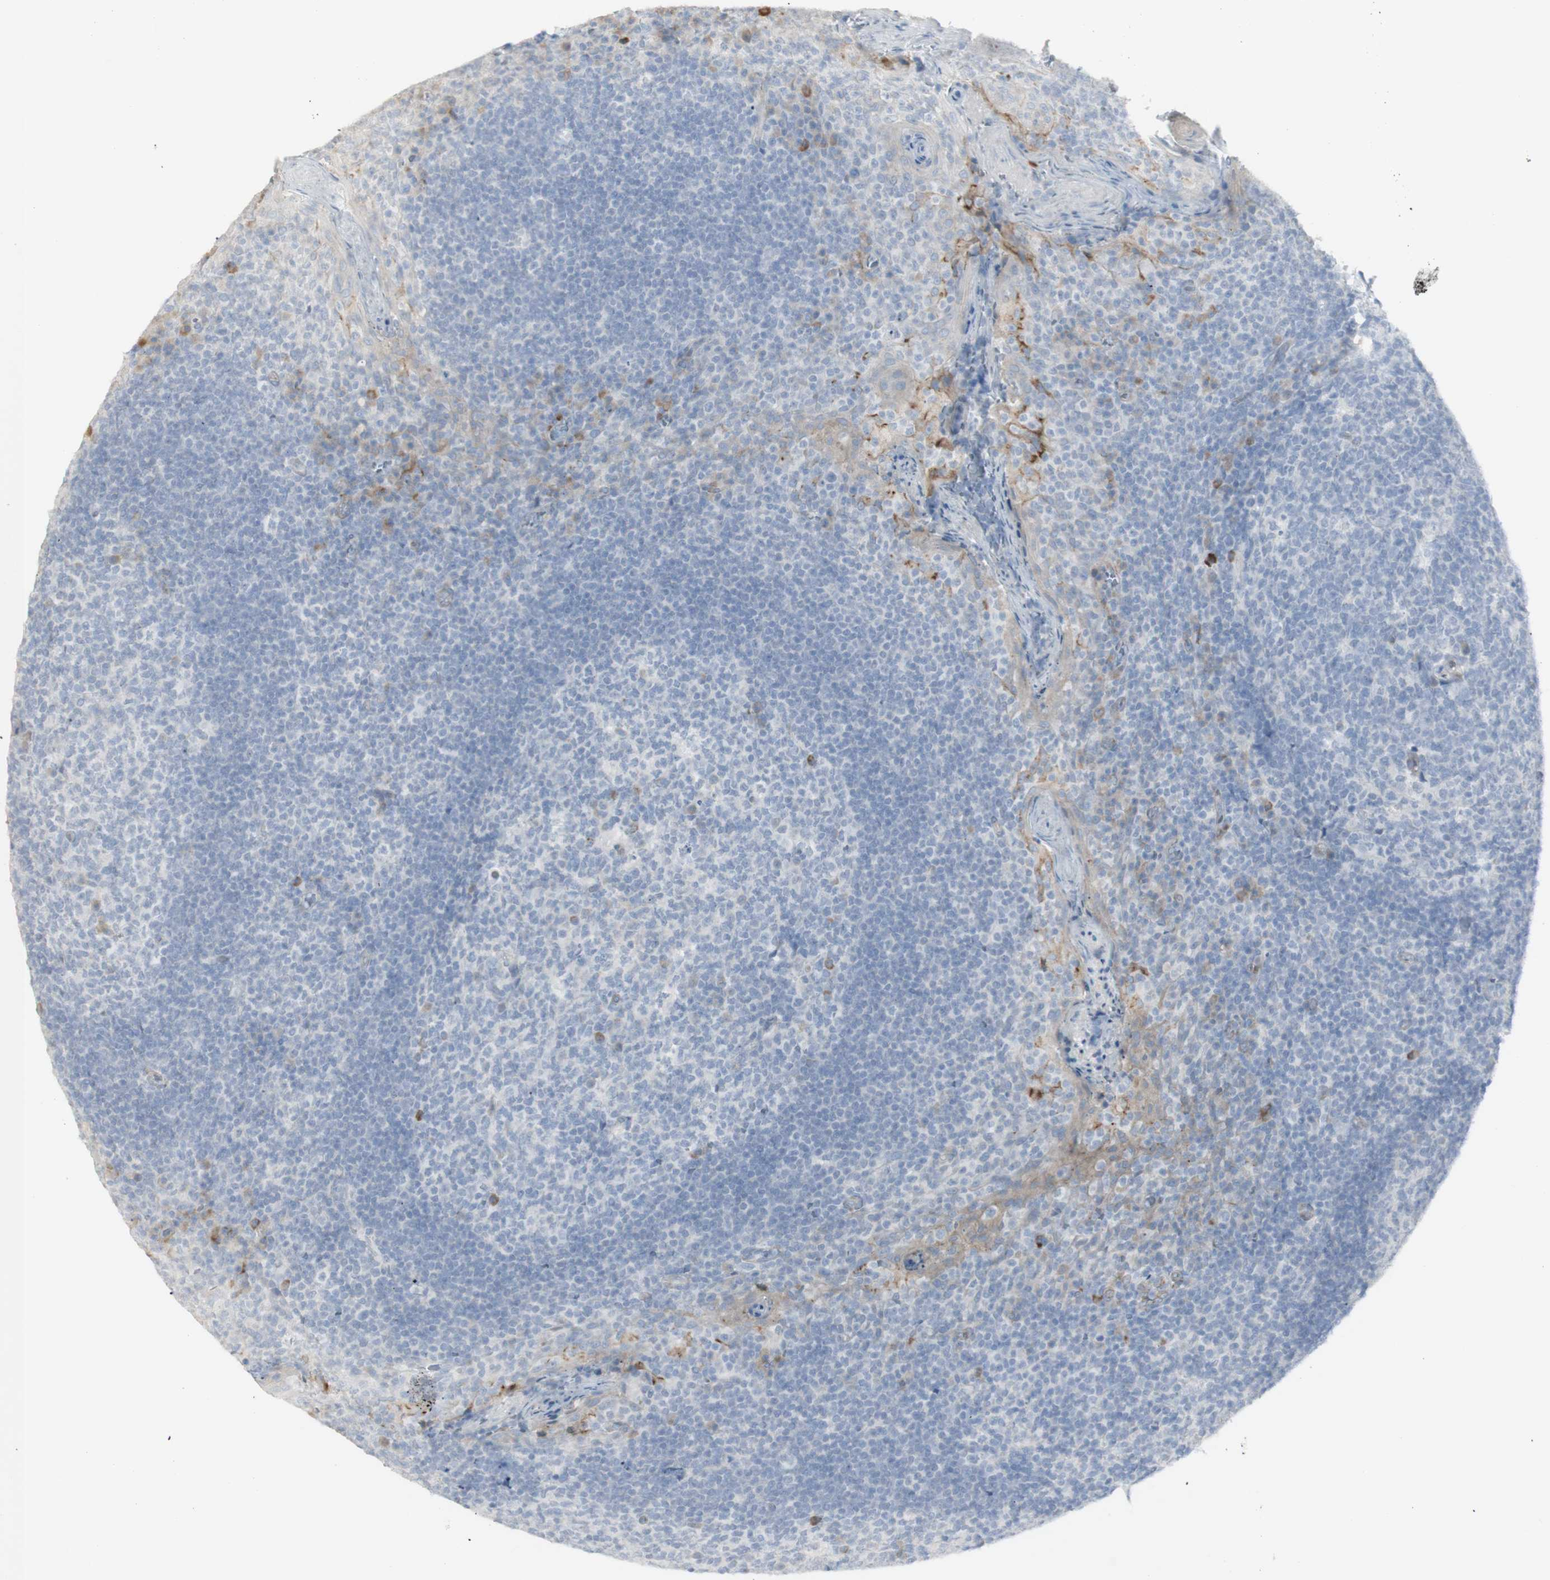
{"staining": {"intensity": "negative", "quantity": "none", "location": "none"}, "tissue": "tonsil", "cell_type": "Germinal center cells", "image_type": "normal", "snomed": [{"axis": "morphology", "description": "Normal tissue, NOS"}, {"axis": "topography", "description": "Tonsil"}], "caption": "An image of human tonsil is negative for staining in germinal center cells. (DAB immunohistochemistry (IHC) visualized using brightfield microscopy, high magnification).", "gene": "NDST4", "patient": {"sex": "male", "age": 17}}